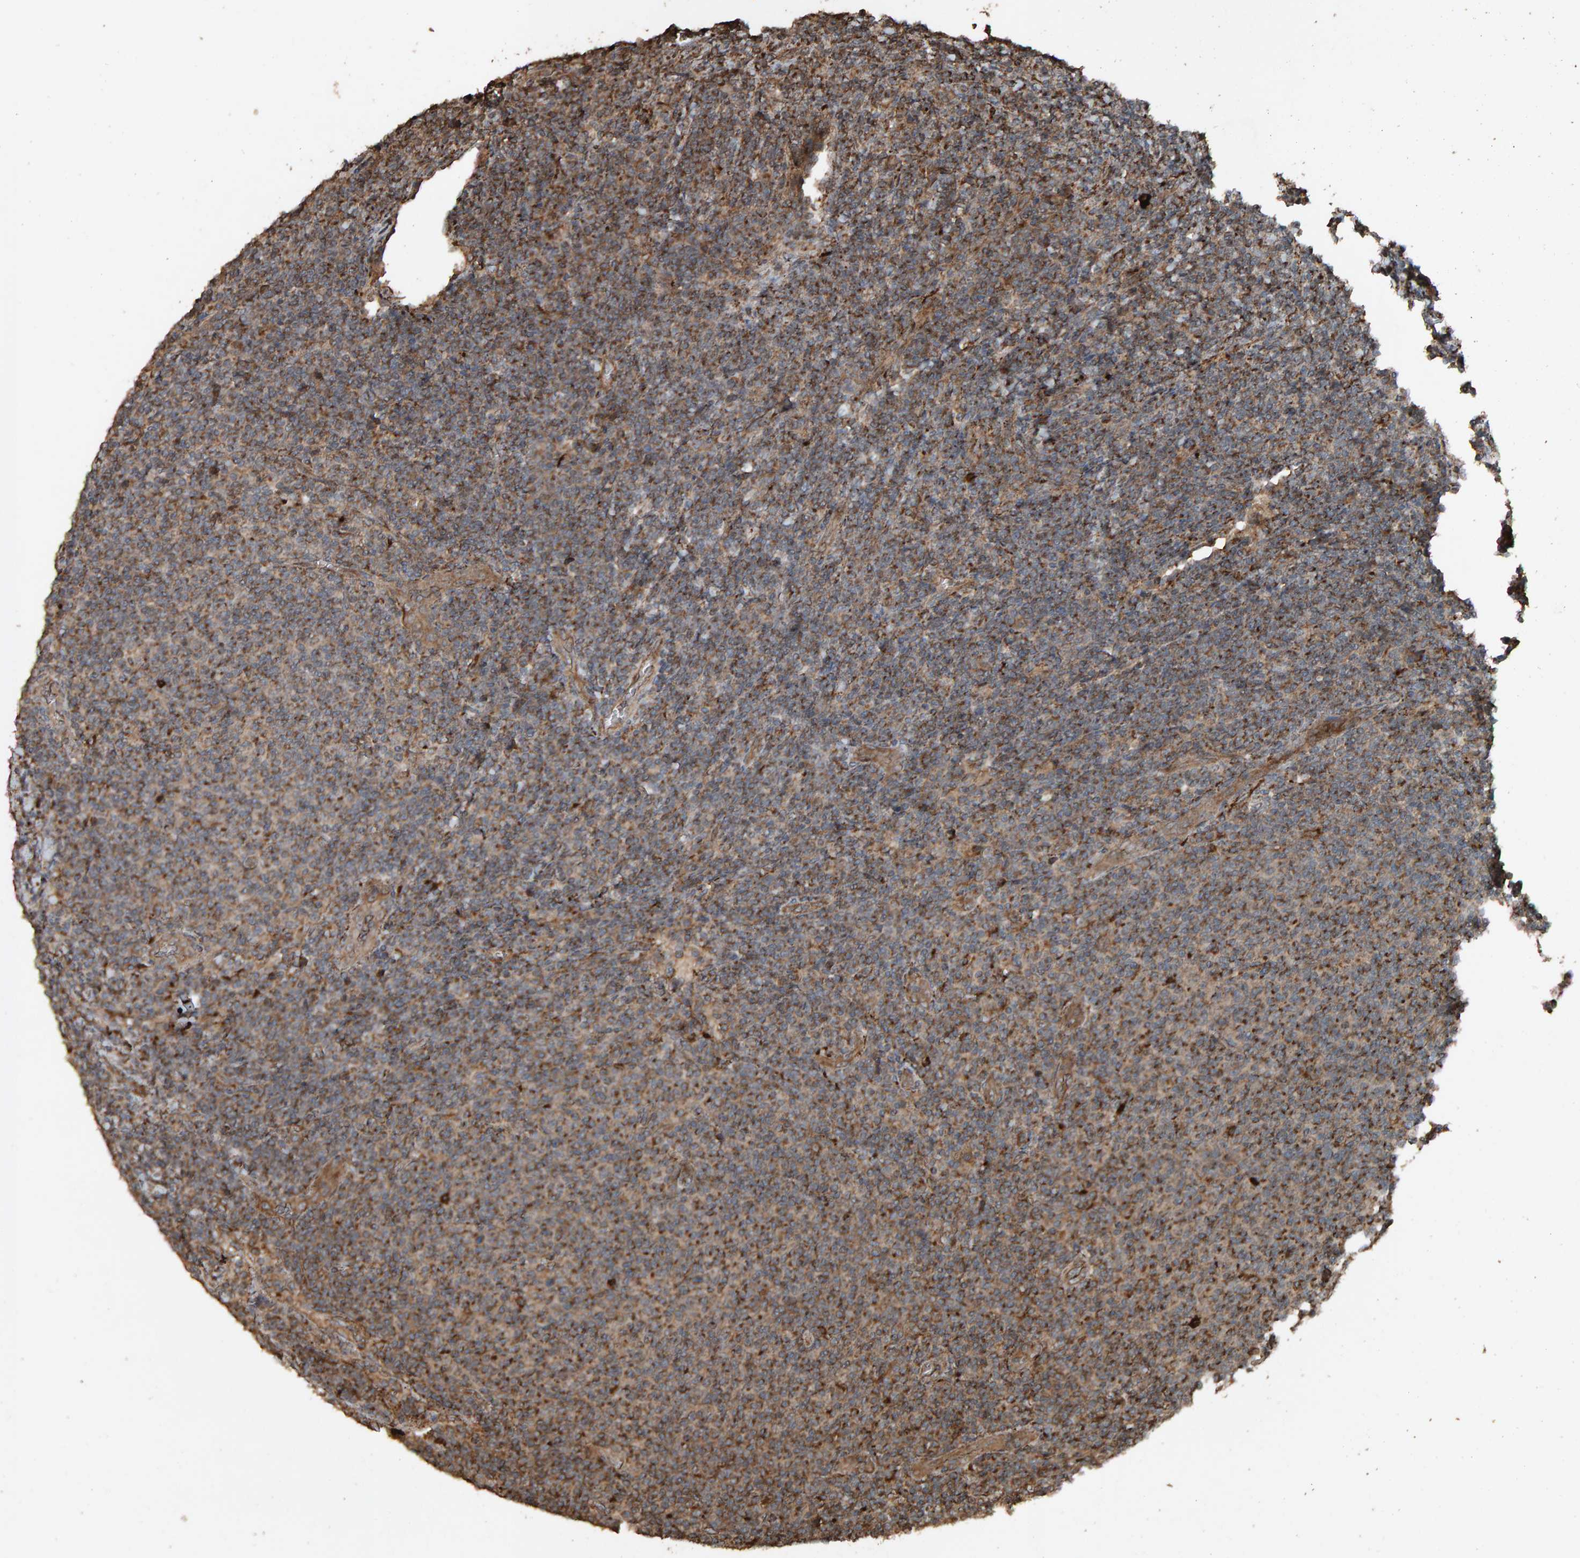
{"staining": {"intensity": "moderate", "quantity": "25%-75%", "location": "cytoplasmic/membranous"}, "tissue": "lymphoma", "cell_type": "Tumor cells", "image_type": "cancer", "snomed": [{"axis": "morphology", "description": "Malignant lymphoma, non-Hodgkin's type, Low grade"}, {"axis": "topography", "description": "Lymph node"}], "caption": "Immunohistochemical staining of human lymphoma shows moderate cytoplasmic/membranous protein positivity in about 25%-75% of tumor cells.", "gene": "DUS1L", "patient": {"sex": "male", "age": 66}}